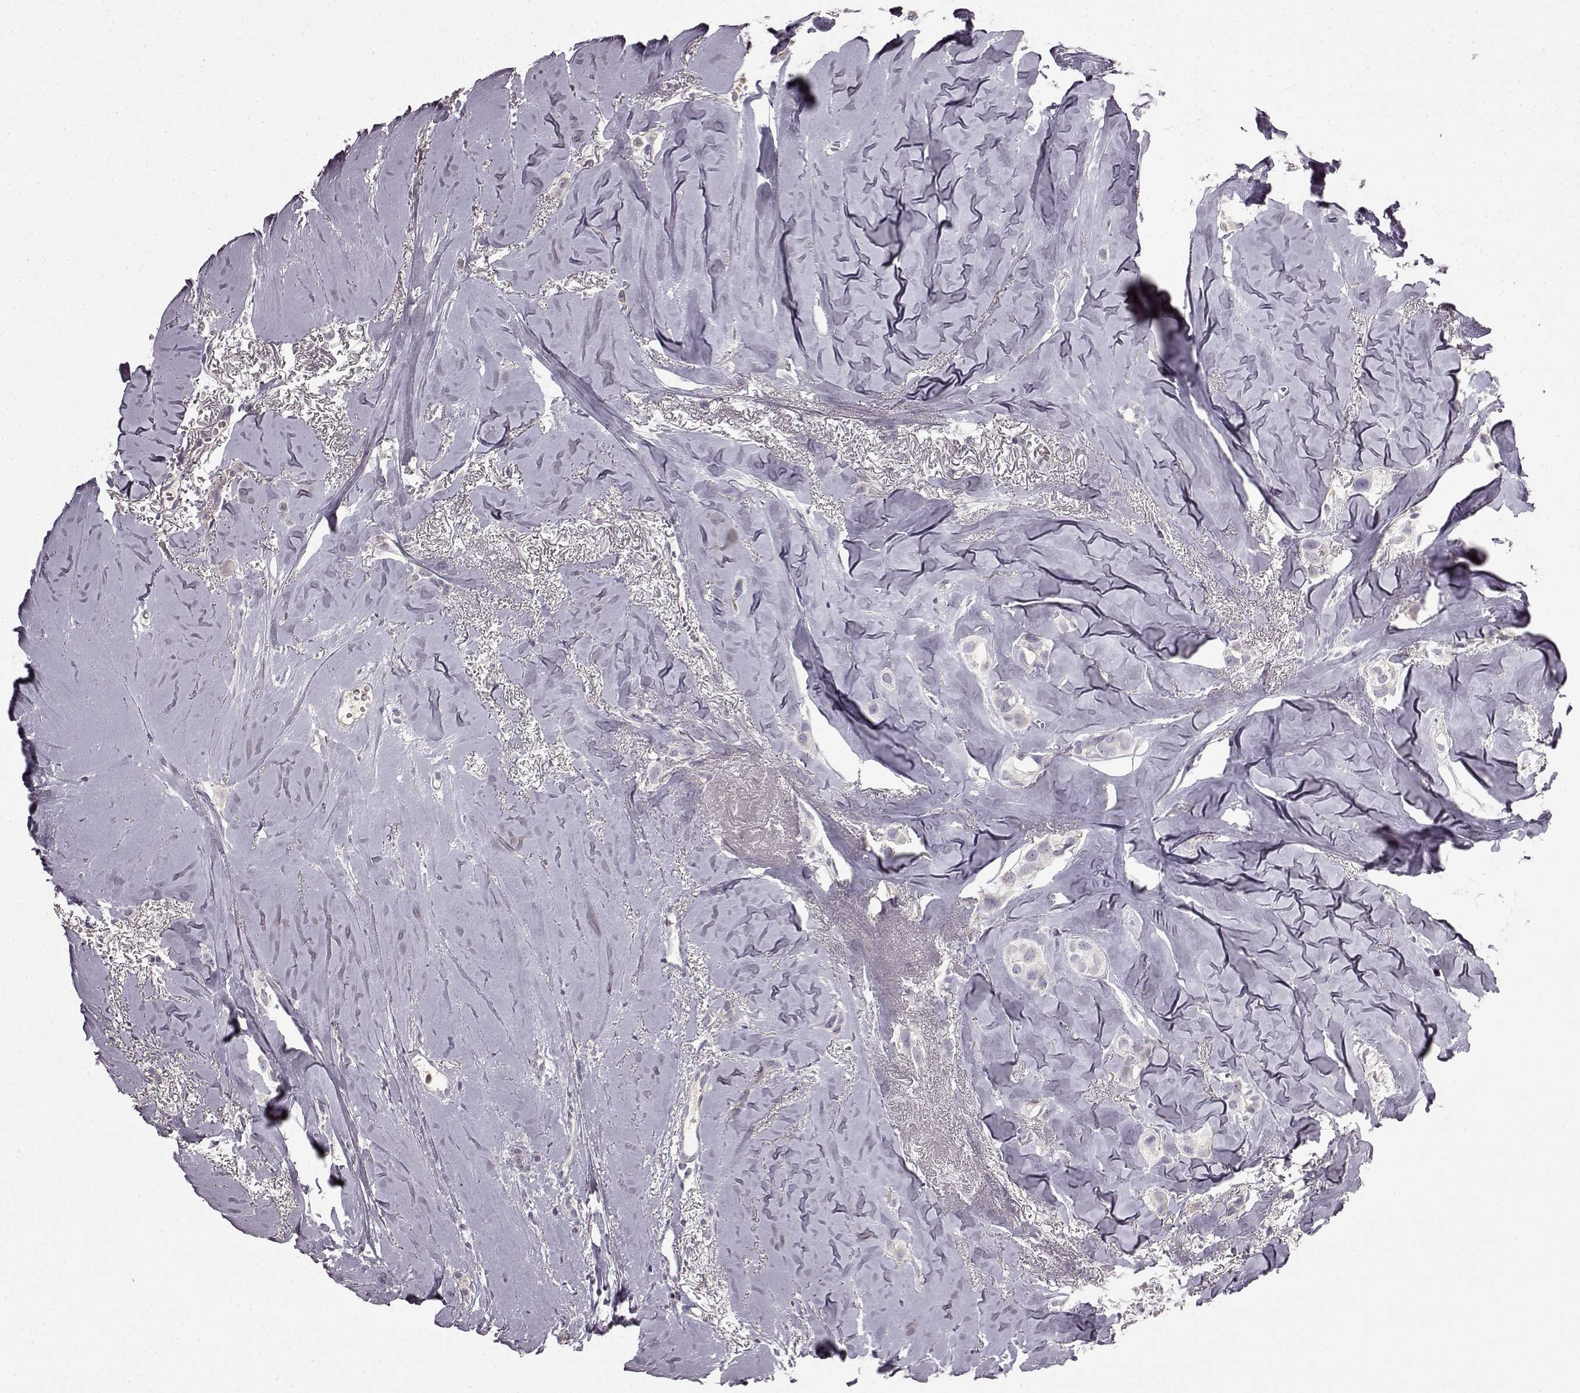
{"staining": {"intensity": "negative", "quantity": "none", "location": "none"}, "tissue": "breast cancer", "cell_type": "Tumor cells", "image_type": "cancer", "snomed": [{"axis": "morphology", "description": "Duct carcinoma"}, {"axis": "topography", "description": "Breast"}], "caption": "A high-resolution micrograph shows immunohistochemistry staining of invasive ductal carcinoma (breast), which exhibits no significant staining in tumor cells.", "gene": "KRT85", "patient": {"sex": "female", "age": 85}}